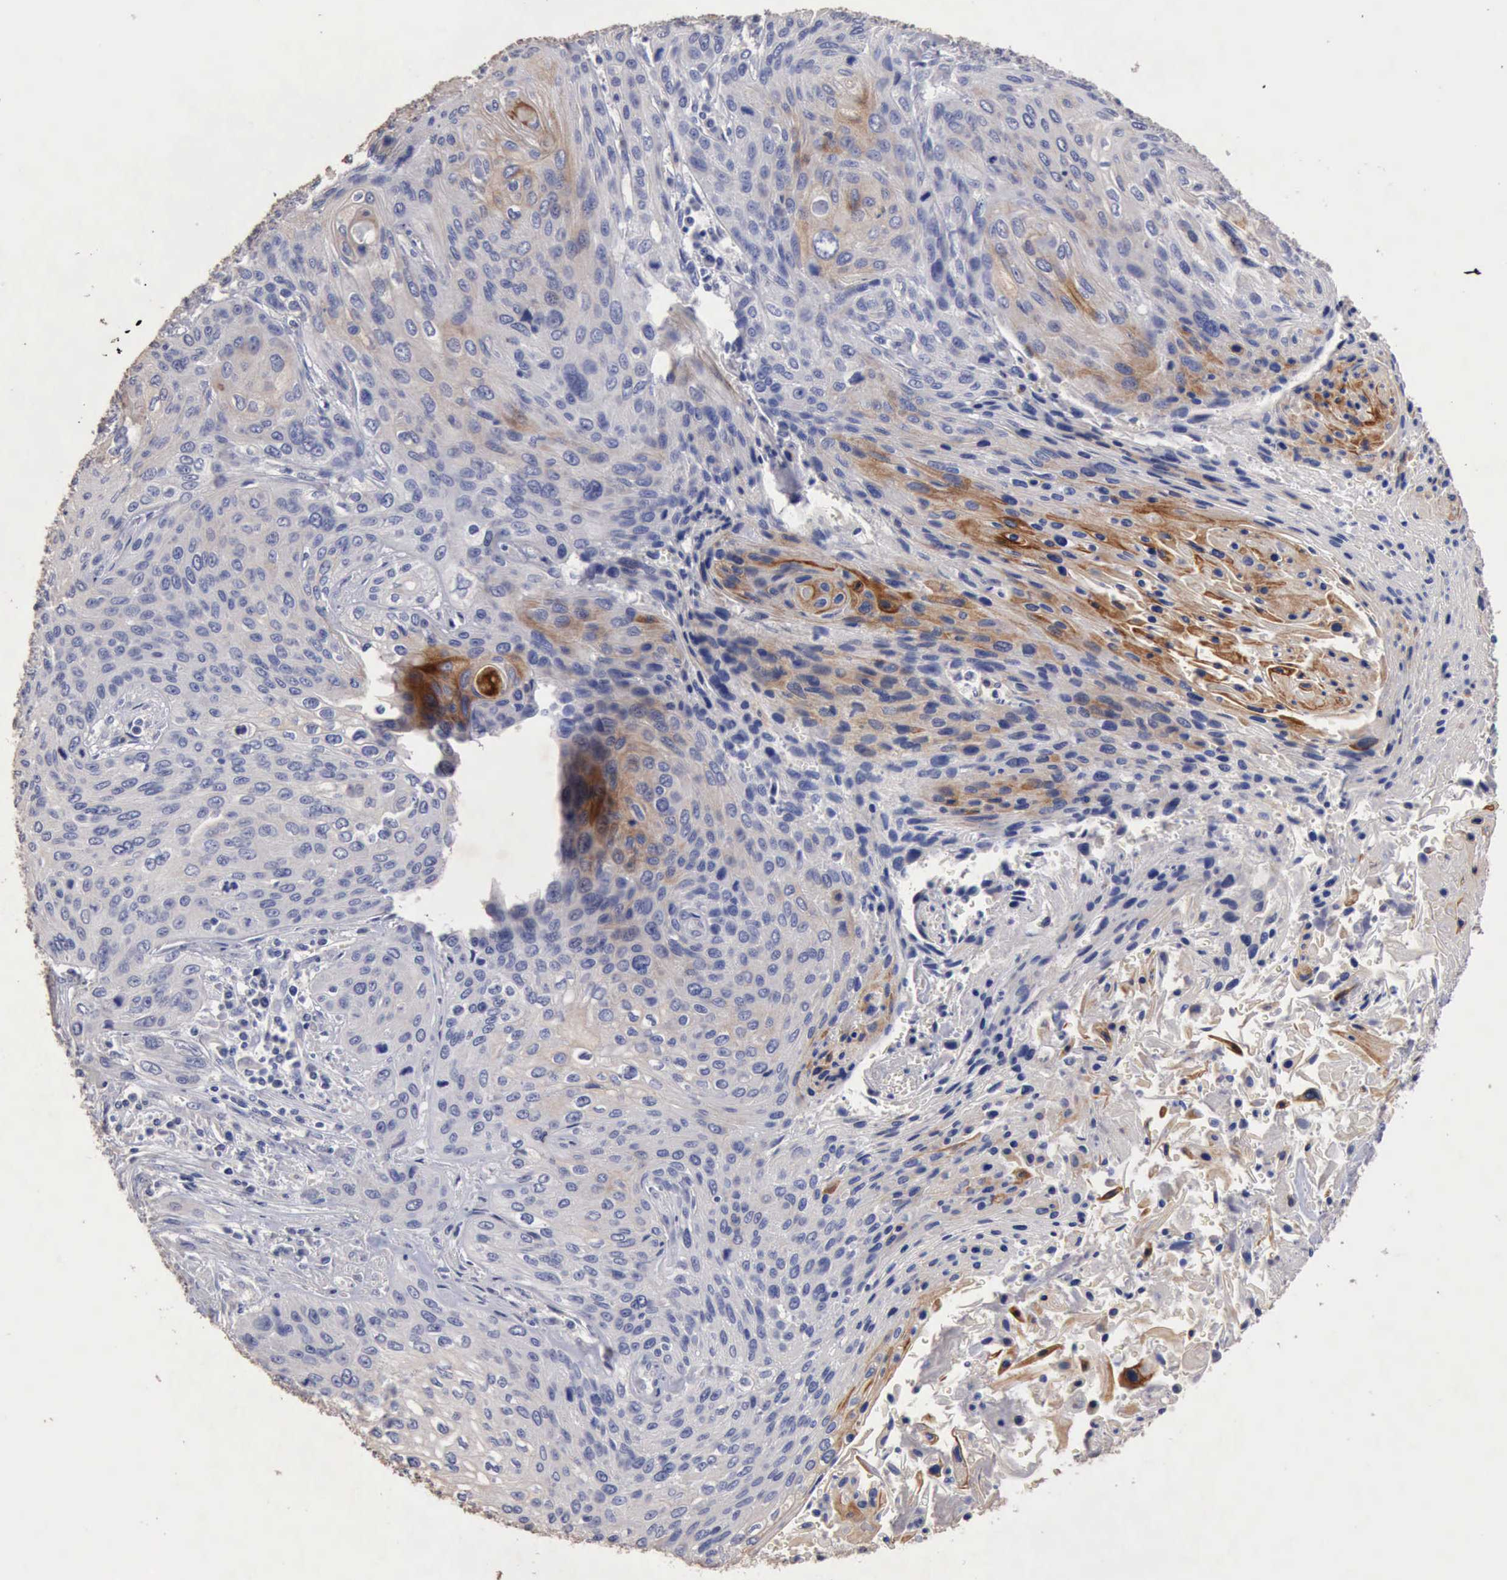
{"staining": {"intensity": "weak", "quantity": "<25%", "location": "cytoplasmic/membranous"}, "tissue": "cervical cancer", "cell_type": "Tumor cells", "image_type": "cancer", "snomed": [{"axis": "morphology", "description": "Squamous cell carcinoma, NOS"}, {"axis": "topography", "description": "Cervix"}], "caption": "Immunohistochemical staining of squamous cell carcinoma (cervical) displays no significant positivity in tumor cells.", "gene": "KRT6B", "patient": {"sex": "female", "age": 32}}